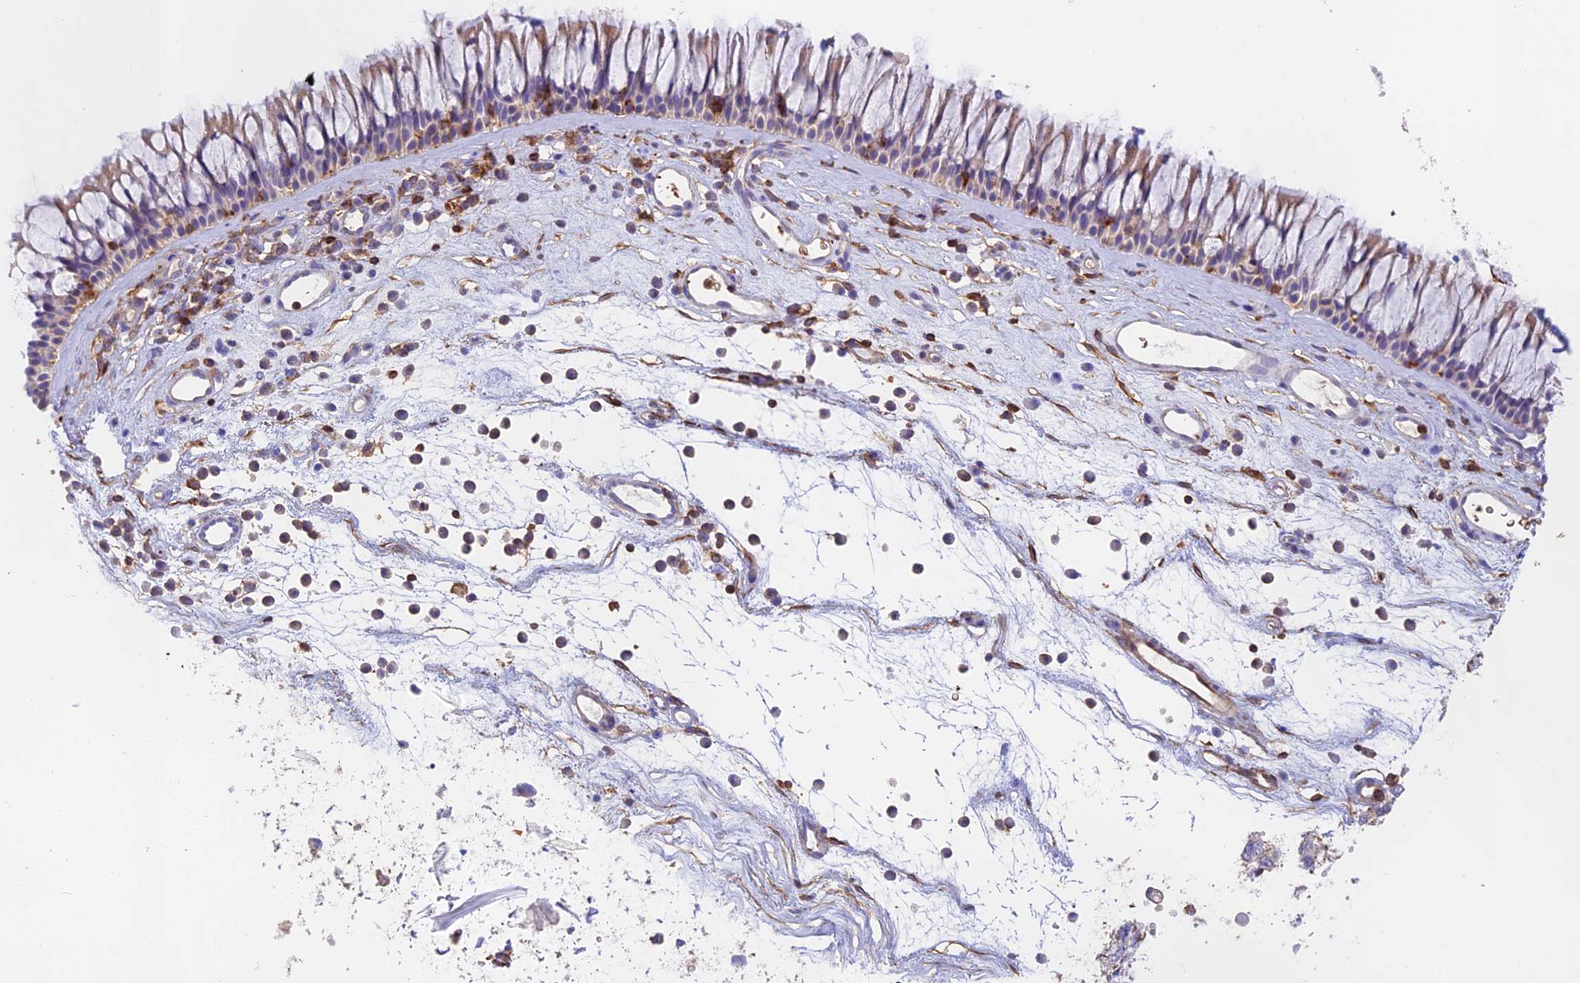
{"staining": {"intensity": "weak", "quantity": "25%-75%", "location": "cytoplasmic/membranous"}, "tissue": "nasopharynx", "cell_type": "Respiratory epithelial cells", "image_type": "normal", "snomed": [{"axis": "morphology", "description": "Normal tissue, NOS"}, {"axis": "morphology", "description": "Inflammation, NOS"}, {"axis": "morphology", "description": "Malignant melanoma, Metastatic site"}, {"axis": "topography", "description": "Nasopharynx"}], "caption": "Nasopharynx stained with a protein marker displays weak staining in respiratory epithelial cells.", "gene": "DENND1C", "patient": {"sex": "male", "age": 70}}